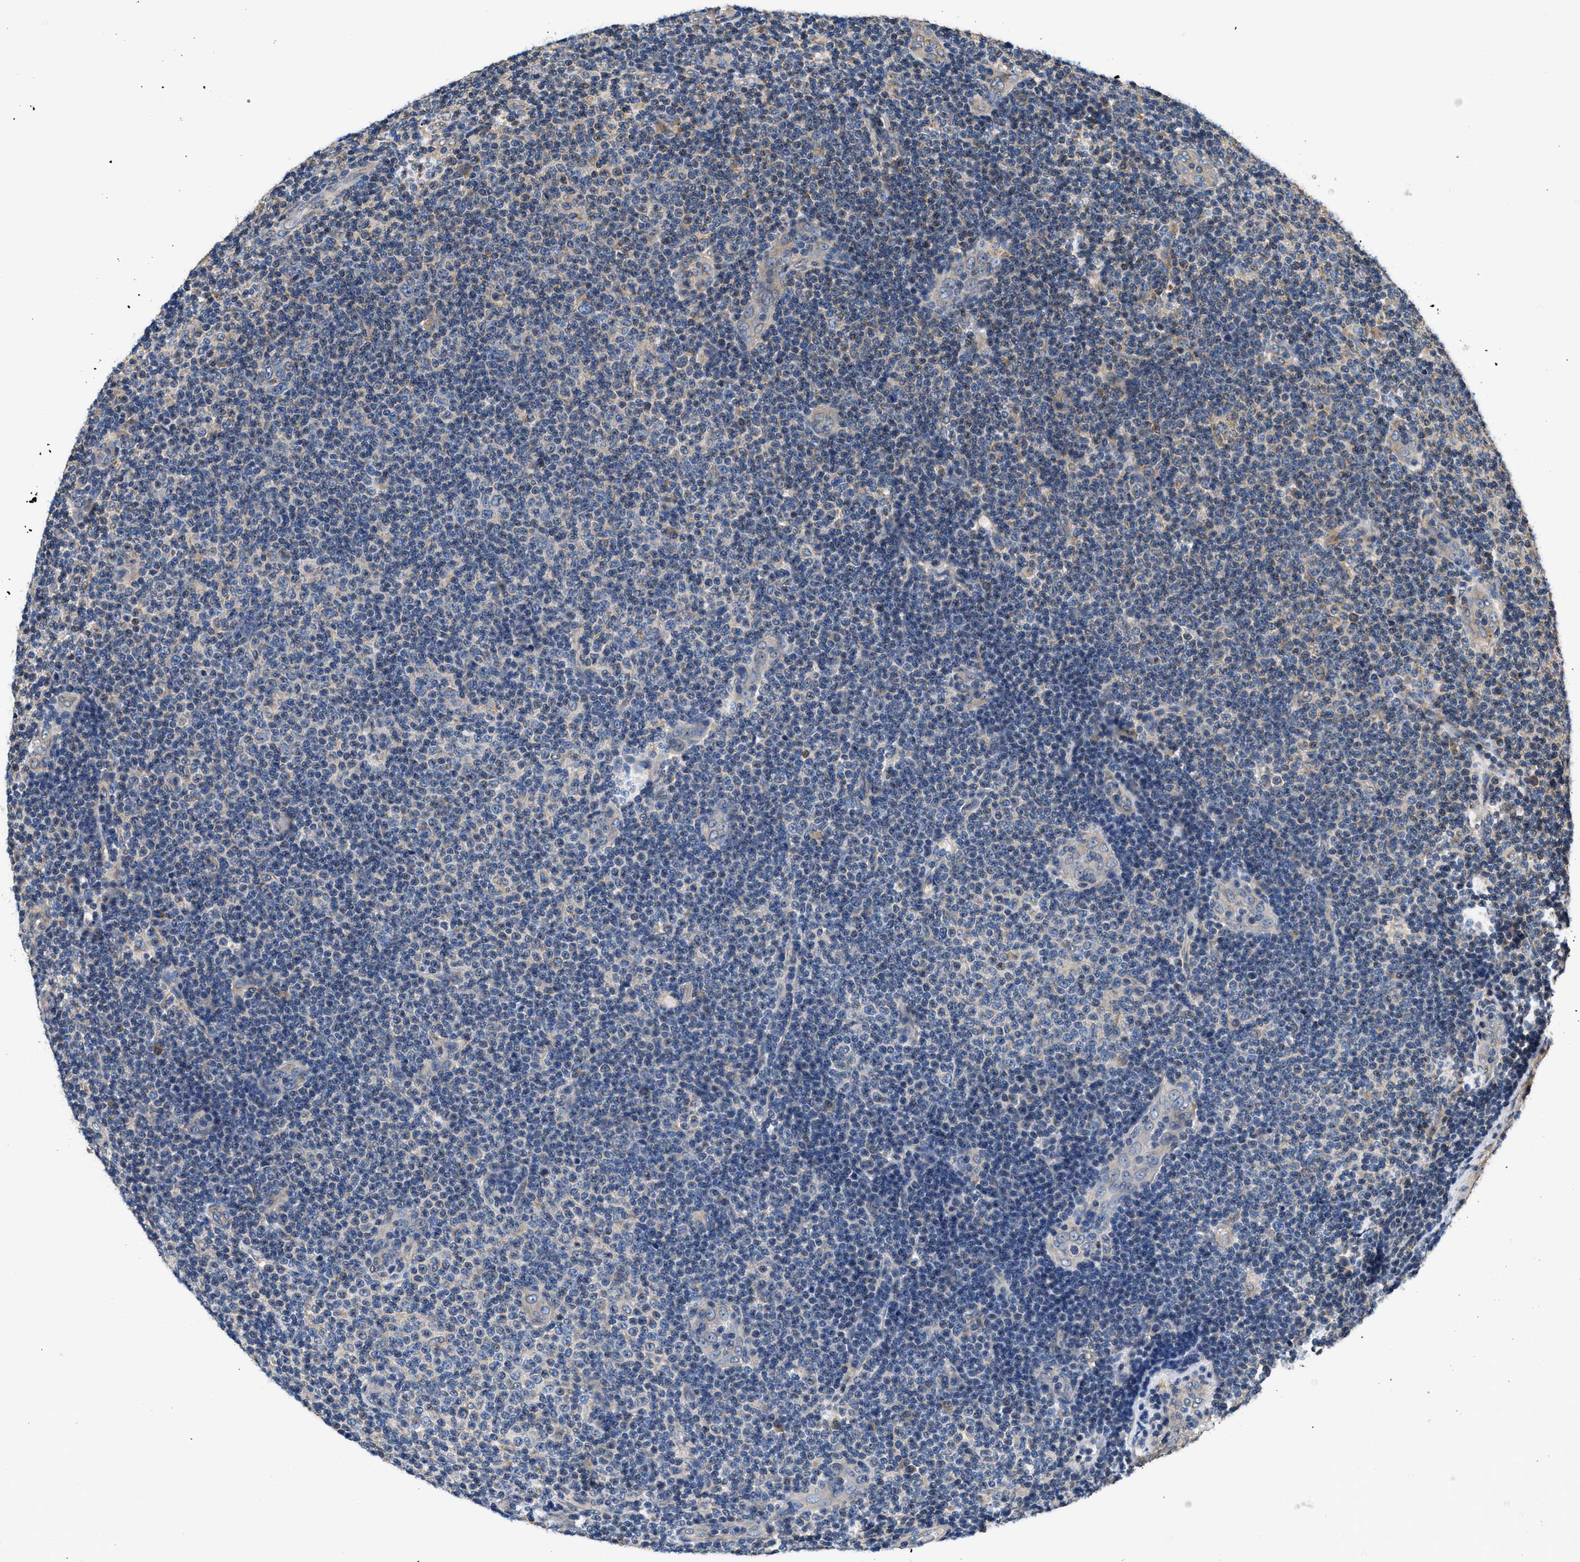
{"staining": {"intensity": "negative", "quantity": "none", "location": "none"}, "tissue": "lymphoma", "cell_type": "Tumor cells", "image_type": "cancer", "snomed": [{"axis": "morphology", "description": "Malignant lymphoma, non-Hodgkin's type, Low grade"}, {"axis": "topography", "description": "Lymph node"}], "caption": "Lymphoma was stained to show a protein in brown. There is no significant positivity in tumor cells.", "gene": "CEP128", "patient": {"sex": "male", "age": 83}}